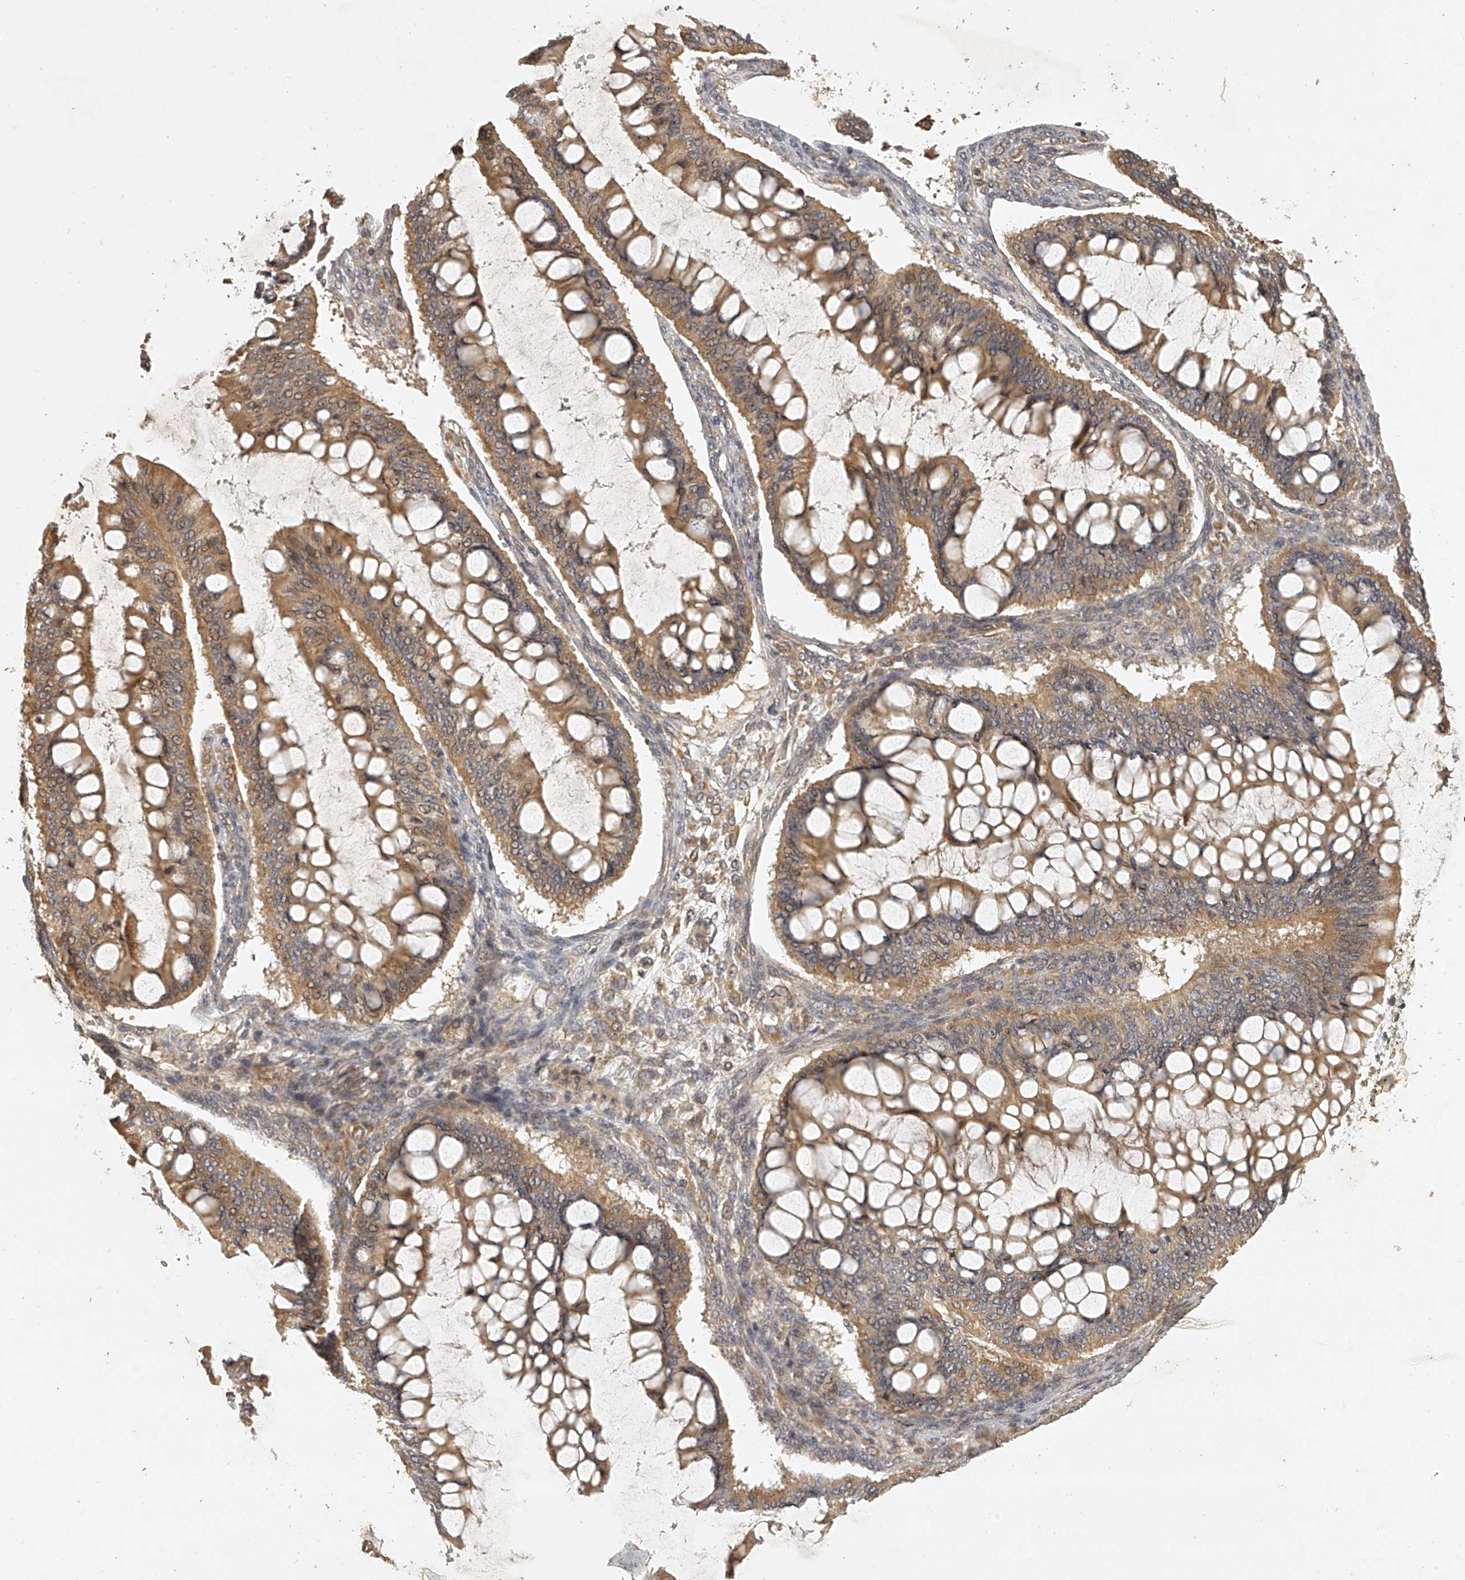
{"staining": {"intensity": "moderate", "quantity": ">75%", "location": "cytoplasmic/membranous"}, "tissue": "ovarian cancer", "cell_type": "Tumor cells", "image_type": "cancer", "snomed": [{"axis": "morphology", "description": "Cystadenocarcinoma, mucinous, NOS"}, {"axis": "topography", "description": "Ovary"}], "caption": "This micrograph displays IHC staining of human ovarian cancer, with medium moderate cytoplasmic/membranous positivity in approximately >75% of tumor cells.", "gene": "NFS1", "patient": {"sex": "female", "age": 73}}